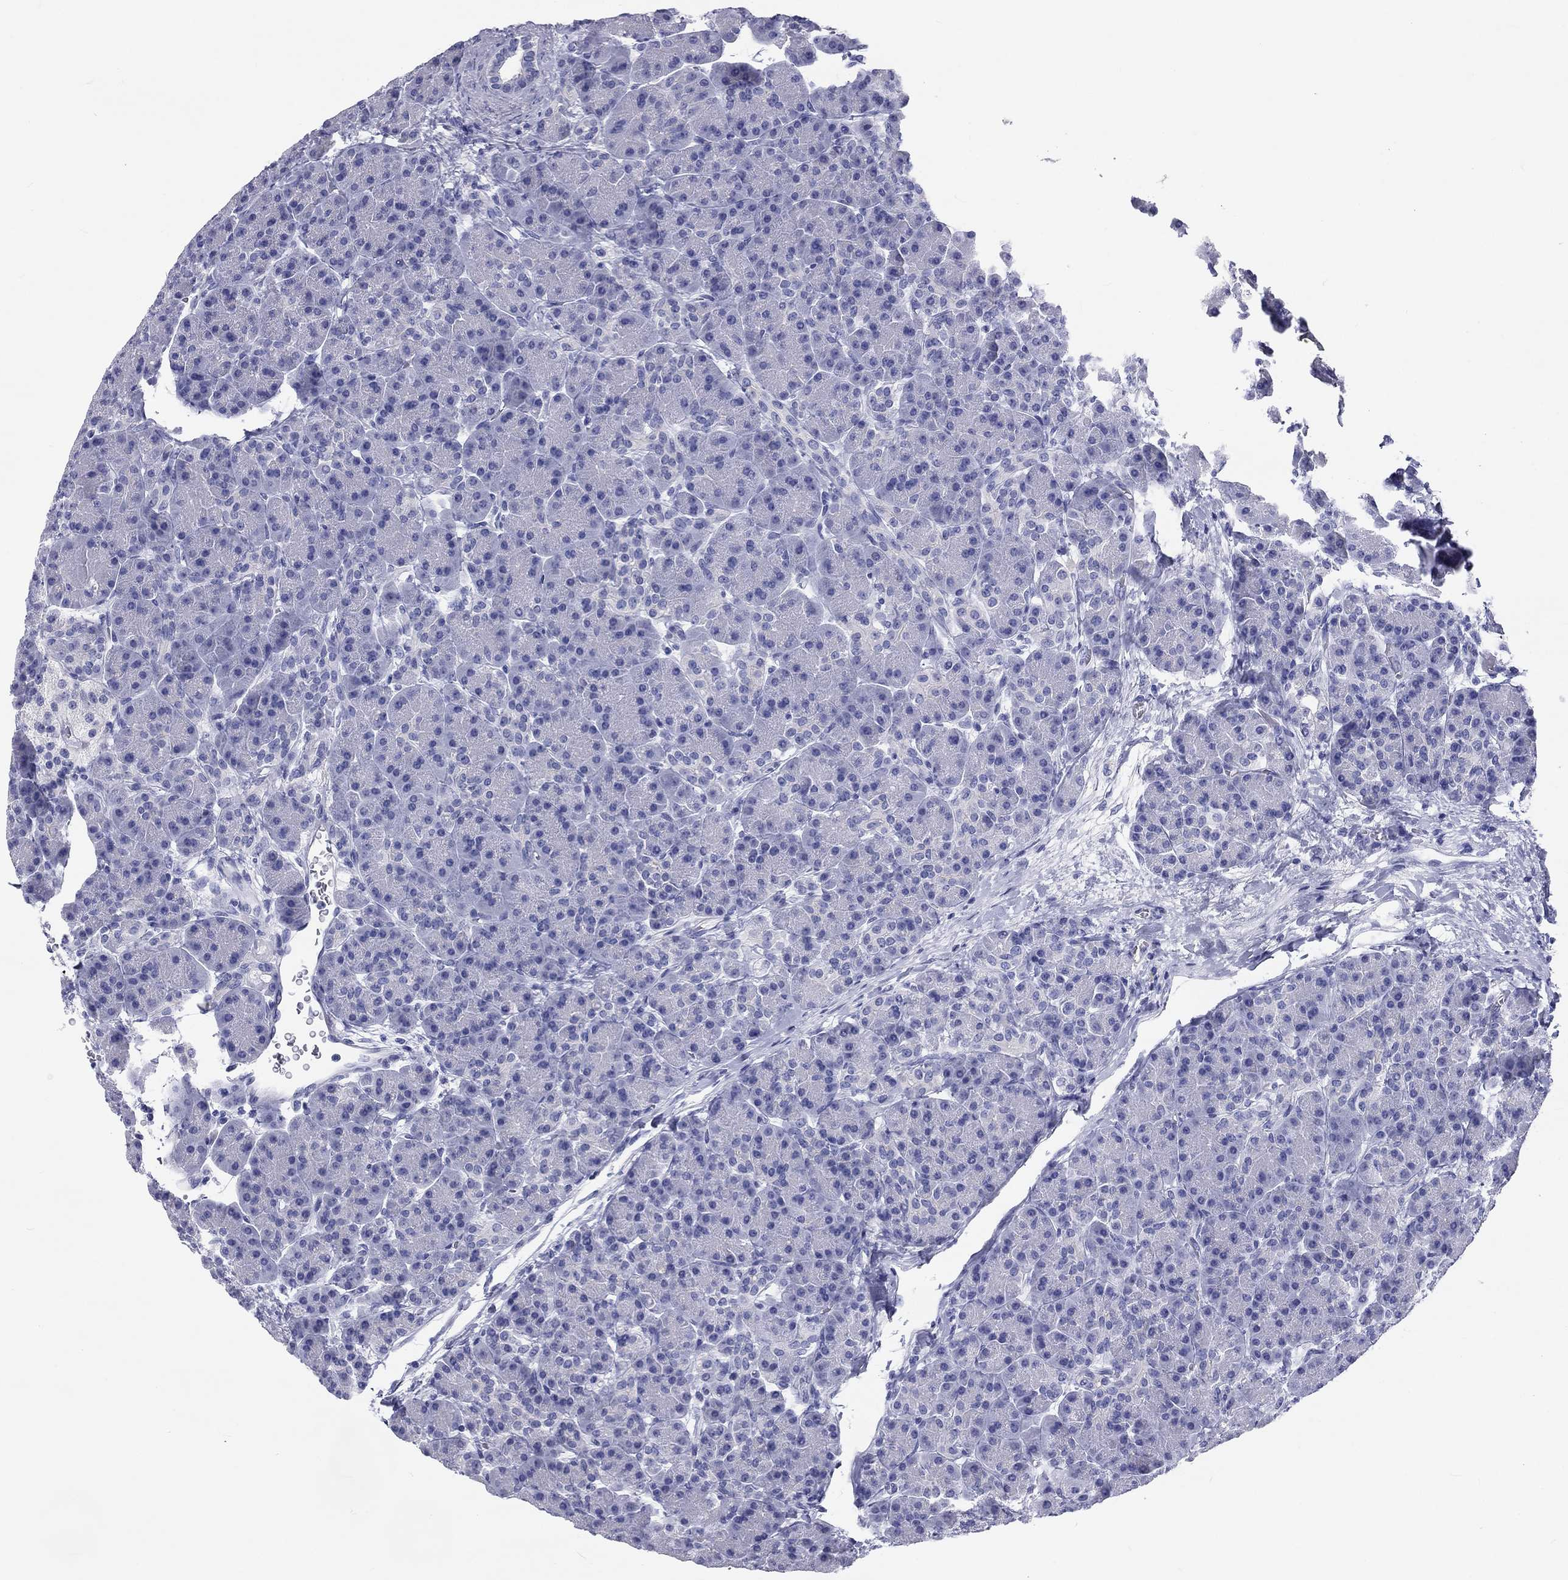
{"staining": {"intensity": "negative", "quantity": "none", "location": "none"}, "tissue": "pancreas", "cell_type": "Exocrine glandular cells", "image_type": "normal", "snomed": [{"axis": "morphology", "description": "Normal tissue, NOS"}, {"axis": "topography", "description": "Pancreas"}], "caption": "IHC histopathology image of normal pancreas: pancreas stained with DAB (3,3'-diaminobenzidine) reveals no significant protein staining in exocrine glandular cells. (DAB (3,3'-diaminobenzidine) IHC, high magnification).", "gene": "DNALI1", "patient": {"sex": "female", "age": 63}}